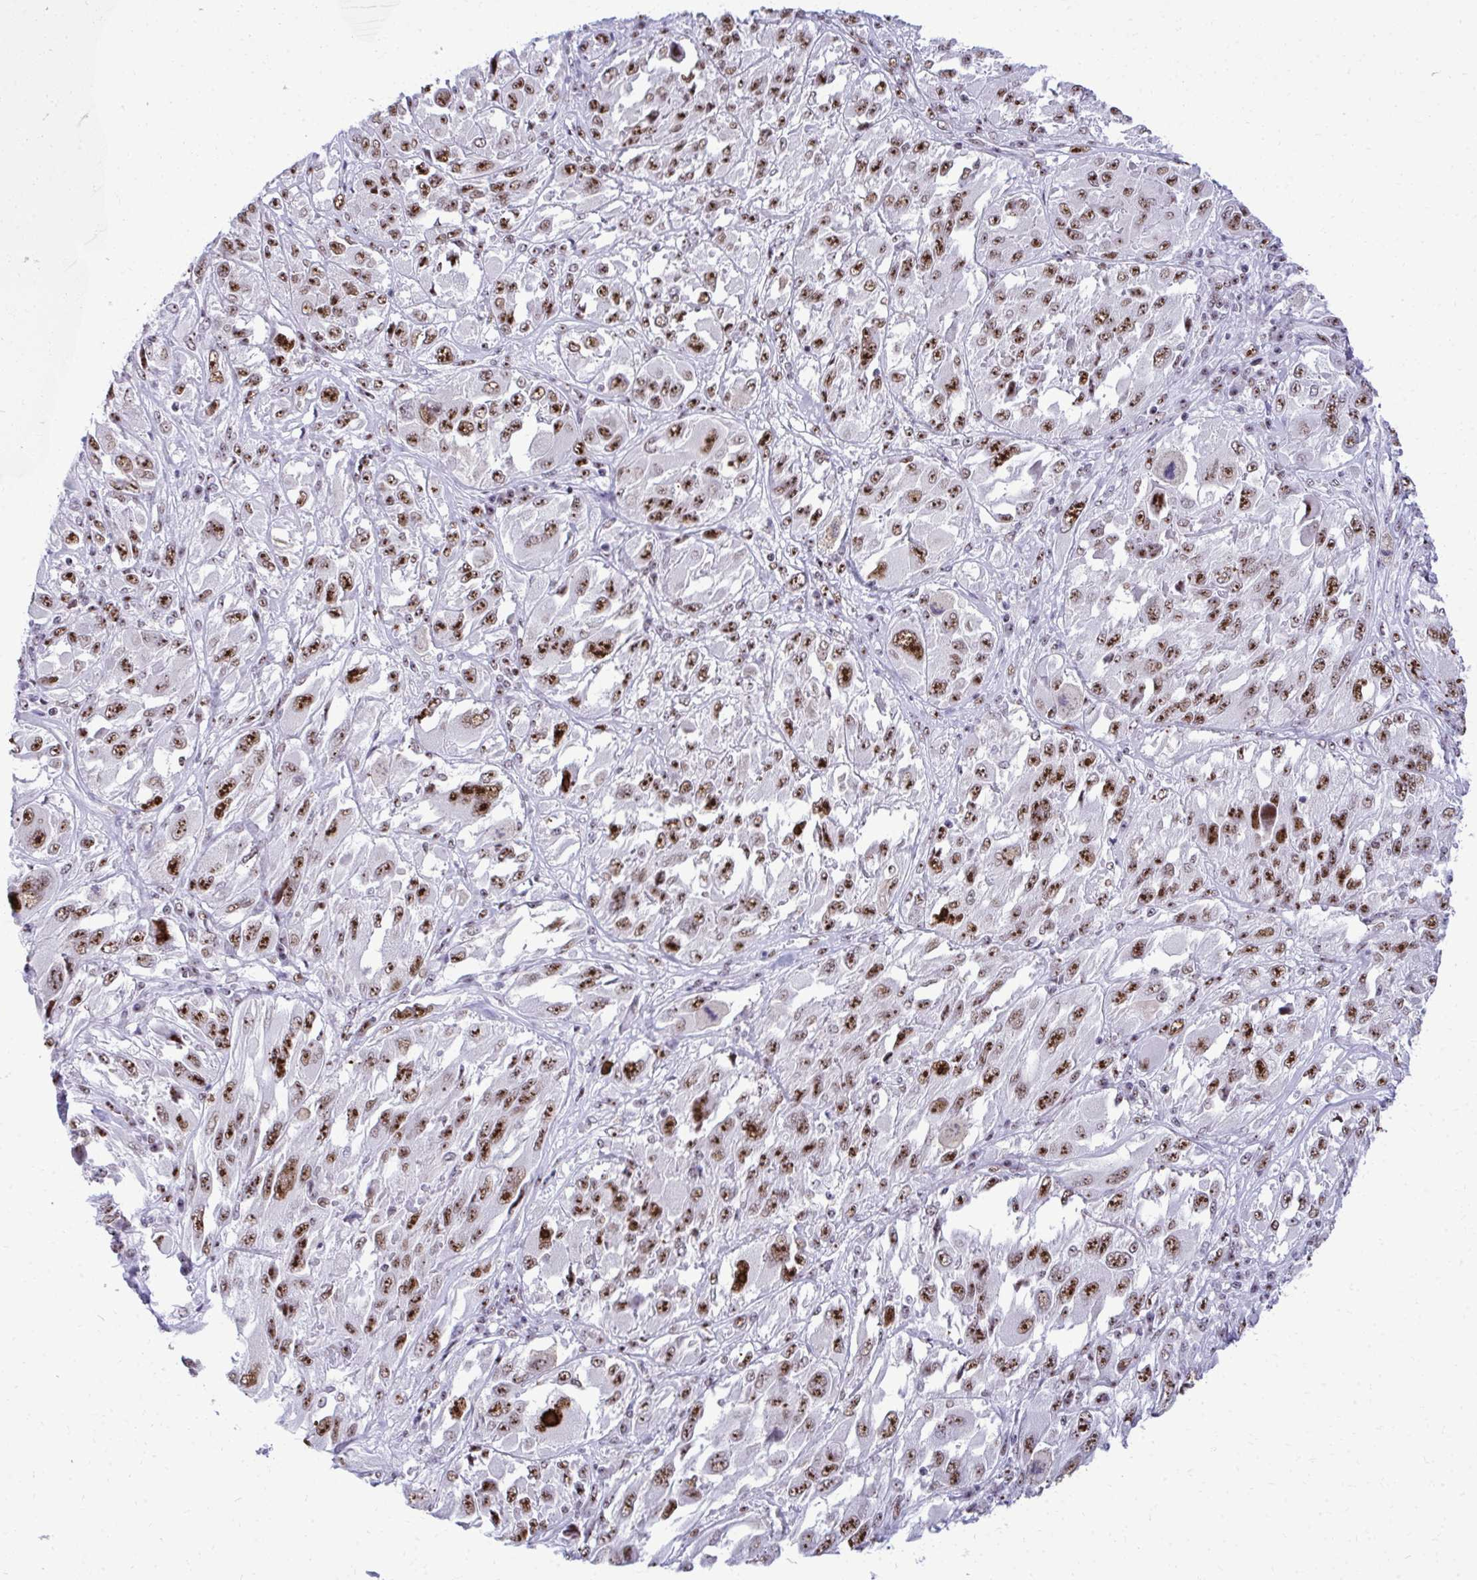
{"staining": {"intensity": "strong", "quantity": ">75%", "location": "nuclear"}, "tissue": "melanoma", "cell_type": "Tumor cells", "image_type": "cancer", "snomed": [{"axis": "morphology", "description": "Malignant melanoma, NOS"}, {"axis": "topography", "description": "Skin"}], "caption": "Strong nuclear expression for a protein is appreciated in about >75% of tumor cells of melanoma using IHC.", "gene": "PELP1", "patient": {"sex": "female", "age": 91}}